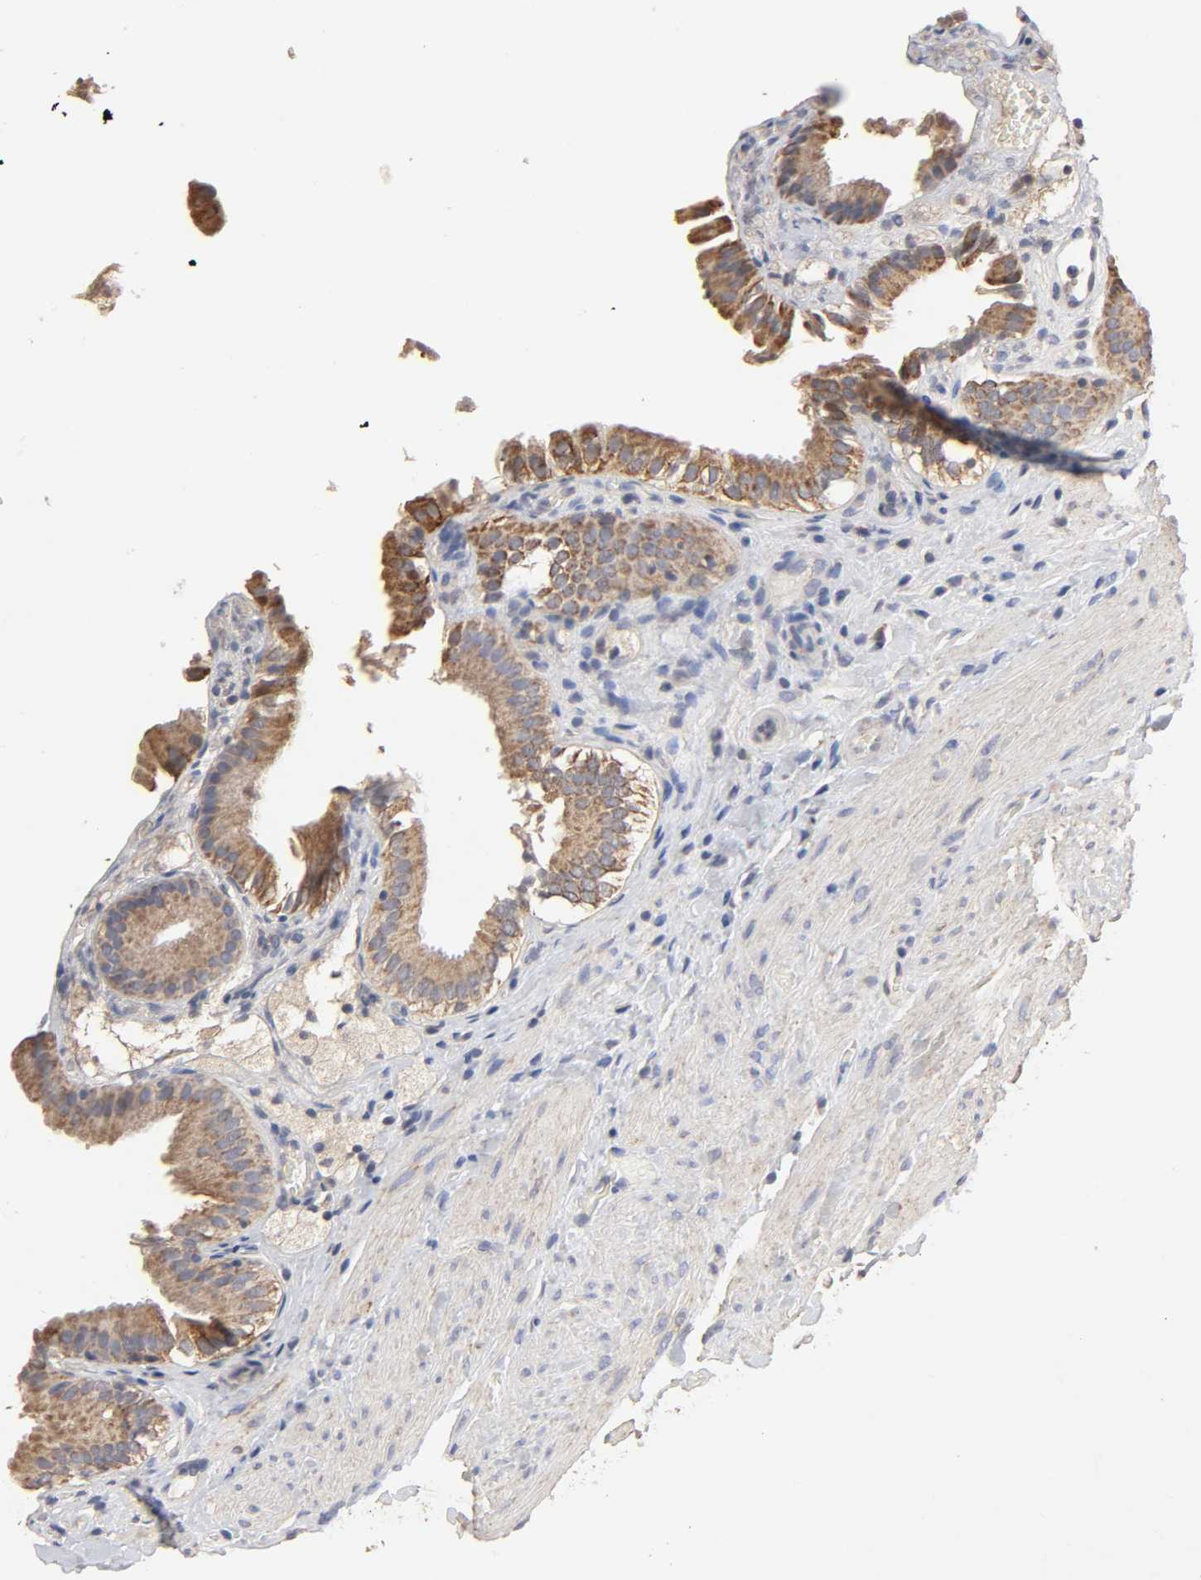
{"staining": {"intensity": "moderate", "quantity": ">75%", "location": "cytoplasmic/membranous"}, "tissue": "gallbladder", "cell_type": "Glandular cells", "image_type": "normal", "snomed": [{"axis": "morphology", "description": "Normal tissue, NOS"}, {"axis": "topography", "description": "Gallbladder"}], "caption": "The image reveals staining of normal gallbladder, revealing moderate cytoplasmic/membranous protein staining (brown color) within glandular cells. The protein is stained brown, and the nuclei are stained in blue (DAB IHC with brightfield microscopy, high magnification).", "gene": "CYCS", "patient": {"sex": "female", "age": 24}}